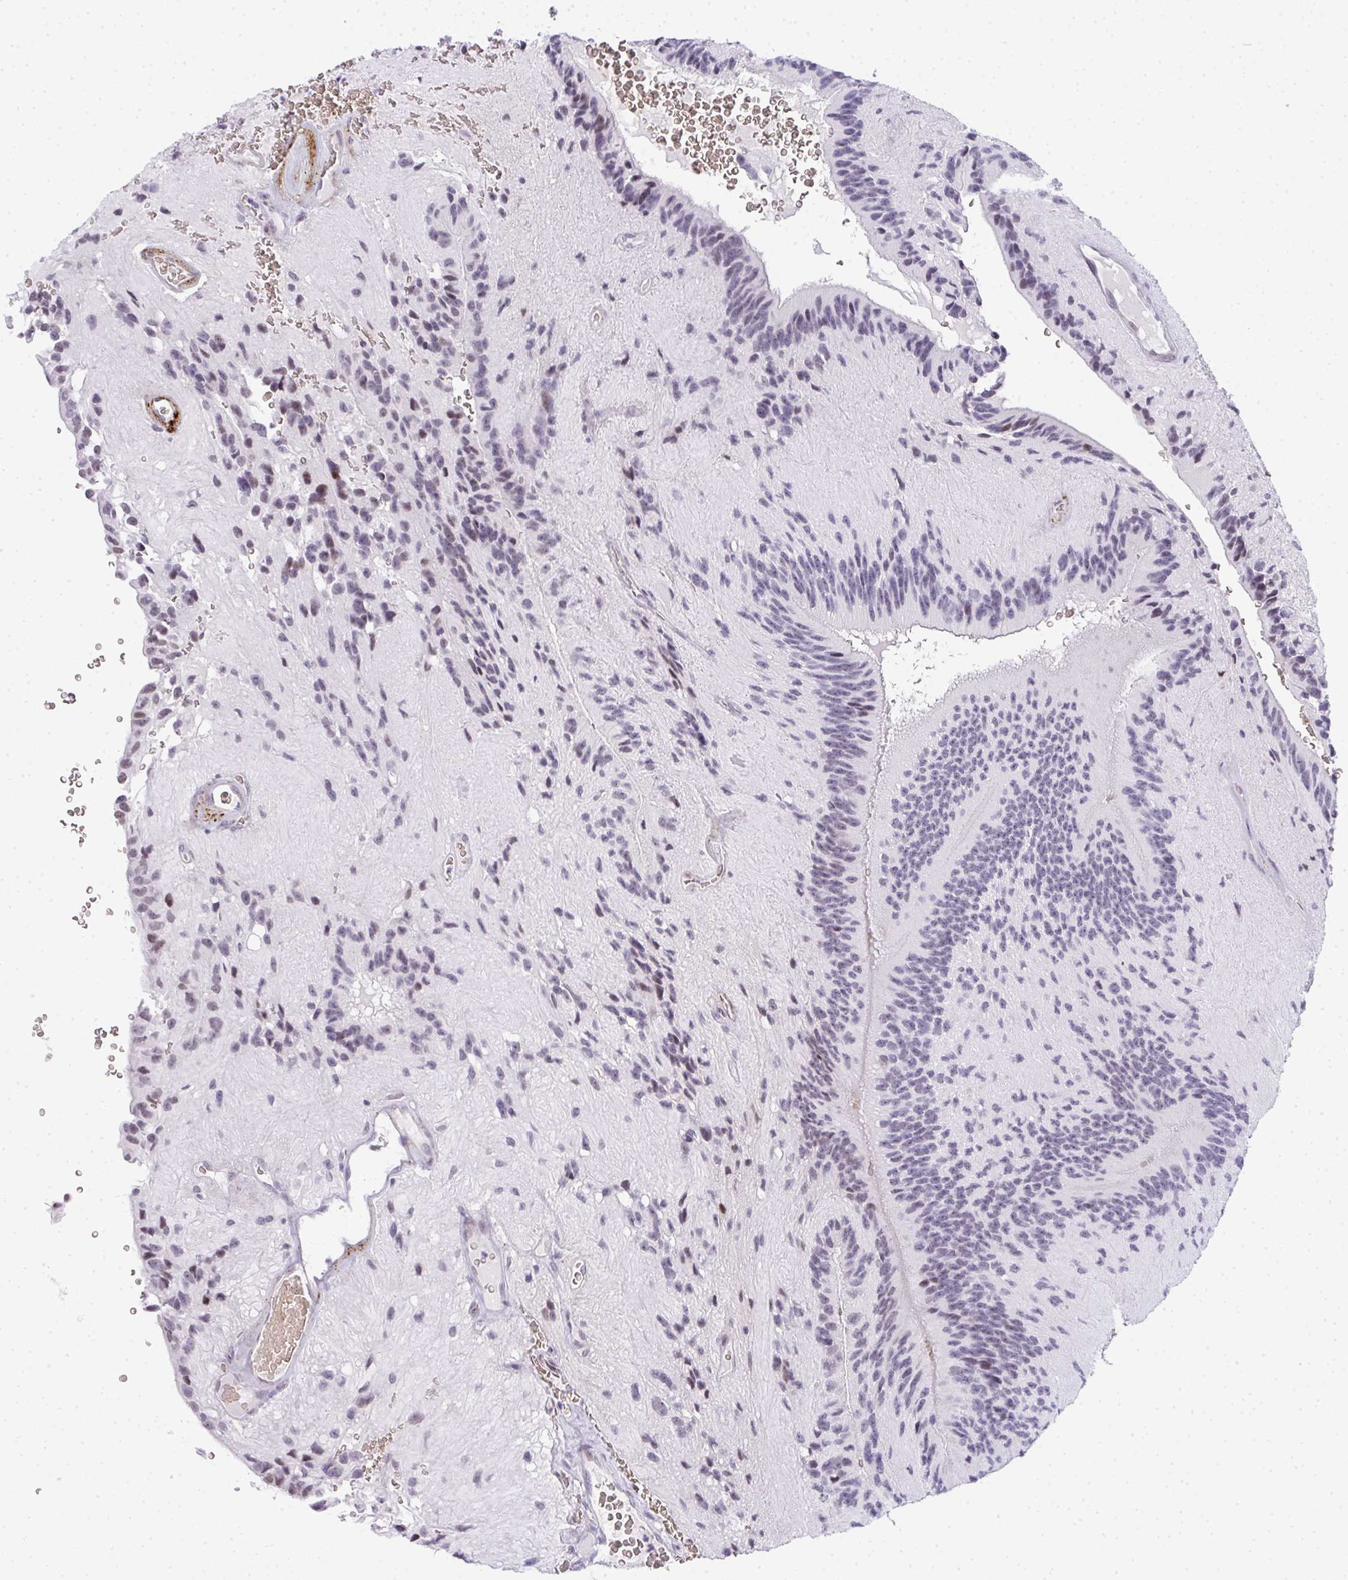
{"staining": {"intensity": "weak", "quantity": "<25%", "location": "nuclear"}, "tissue": "glioma", "cell_type": "Tumor cells", "image_type": "cancer", "snomed": [{"axis": "morphology", "description": "Glioma, malignant, Low grade"}, {"axis": "topography", "description": "Brain"}], "caption": "Tumor cells are negative for protein expression in human glioma.", "gene": "TNMD", "patient": {"sex": "male", "age": 31}}